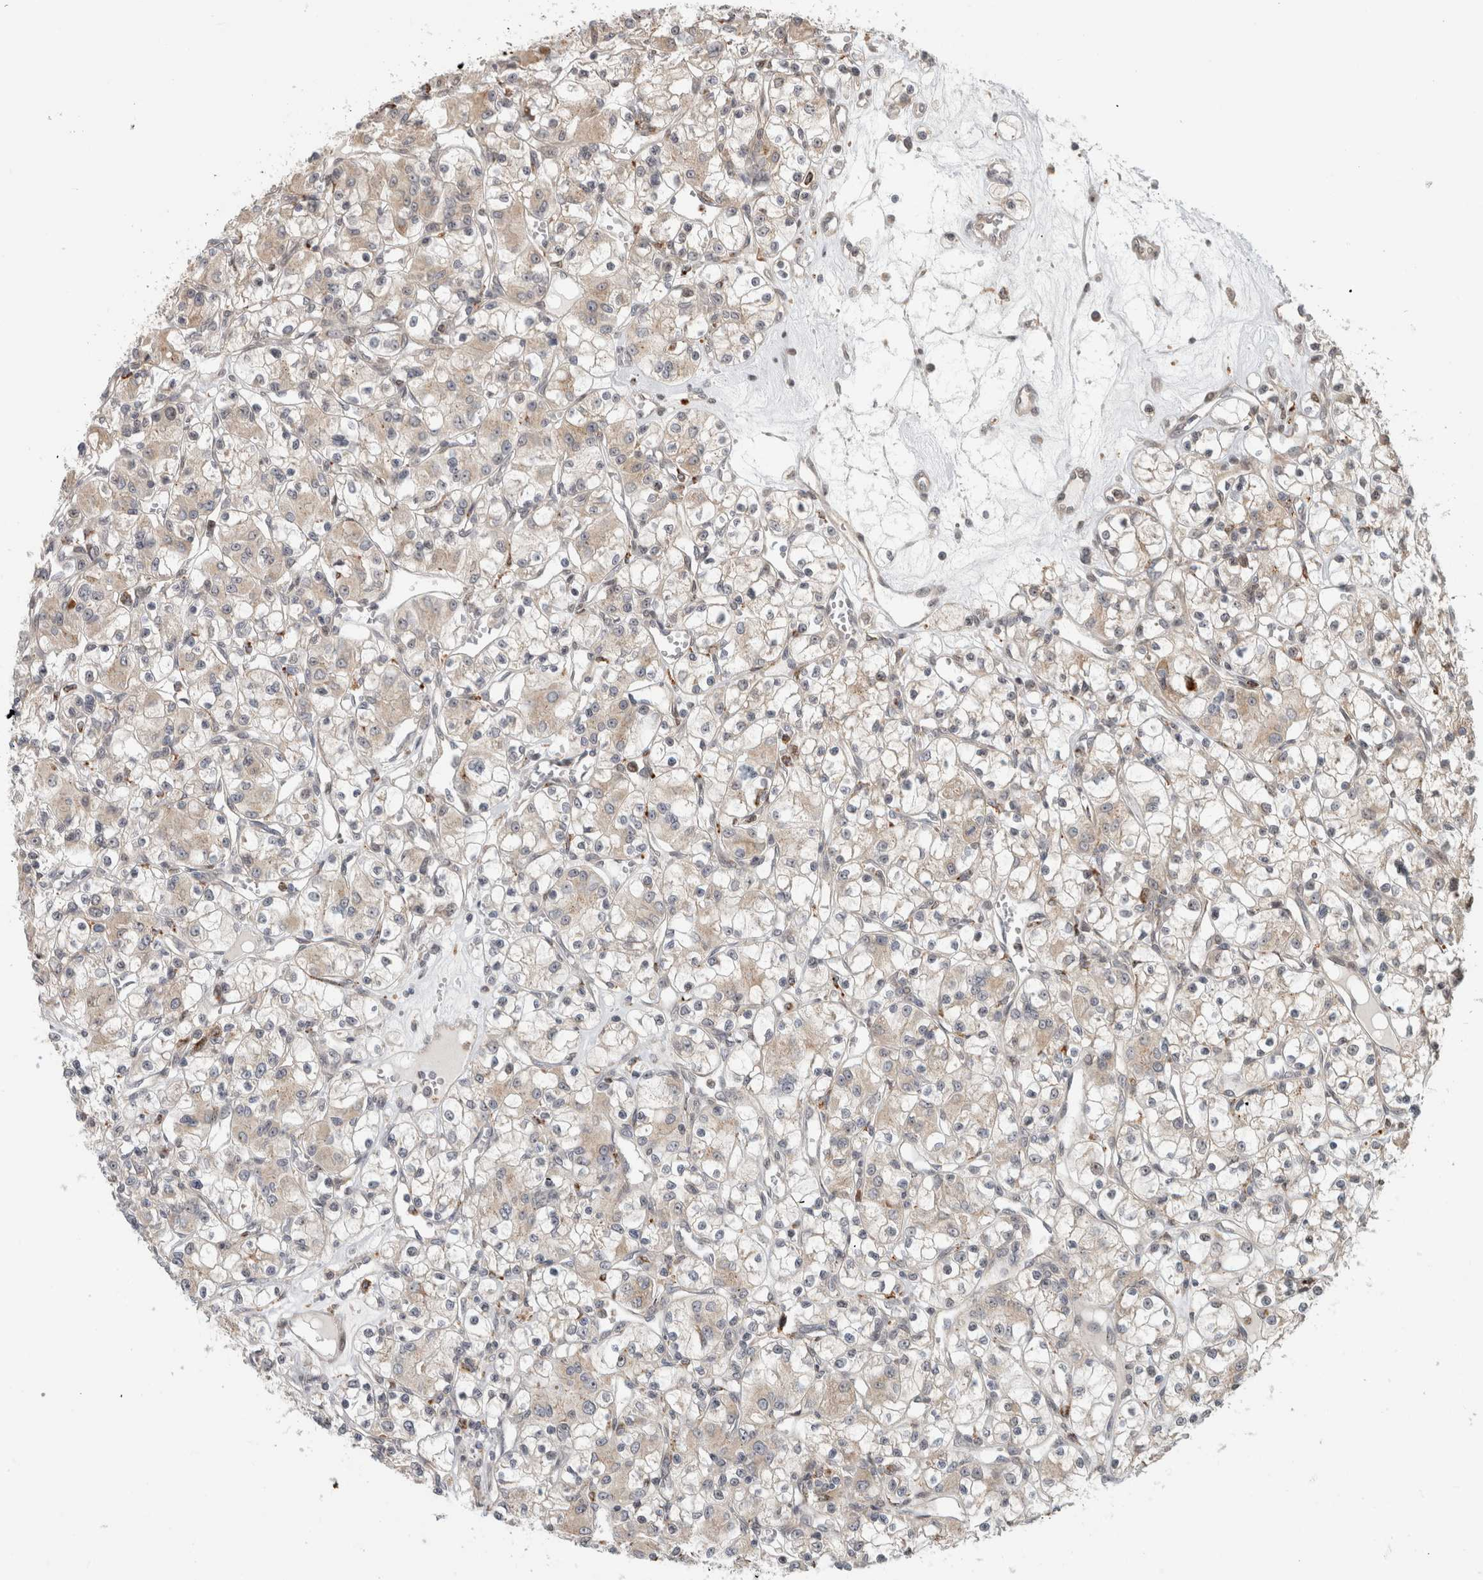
{"staining": {"intensity": "weak", "quantity": "25%-75%", "location": "cytoplasmic/membranous"}, "tissue": "renal cancer", "cell_type": "Tumor cells", "image_type": "cancer", "snomed": [{"axis": "morphology", "description": "Adenocarcinoma, NOS"}, {"axis": "topography", "description": "Kidney"}], "caption": "Brown immunohistochemical staining in human adenocarcinoma (renal) demonstrates weak cytoplasmic/membranous positivity in approximately 25%-75% of tumor cells. (Stains: DAB in brown, nuclei in blue, Microscopy: brightfield microscopy at high magnification).", "gene": "NAB2", "patient": {"sex": "female", "age": 59}}